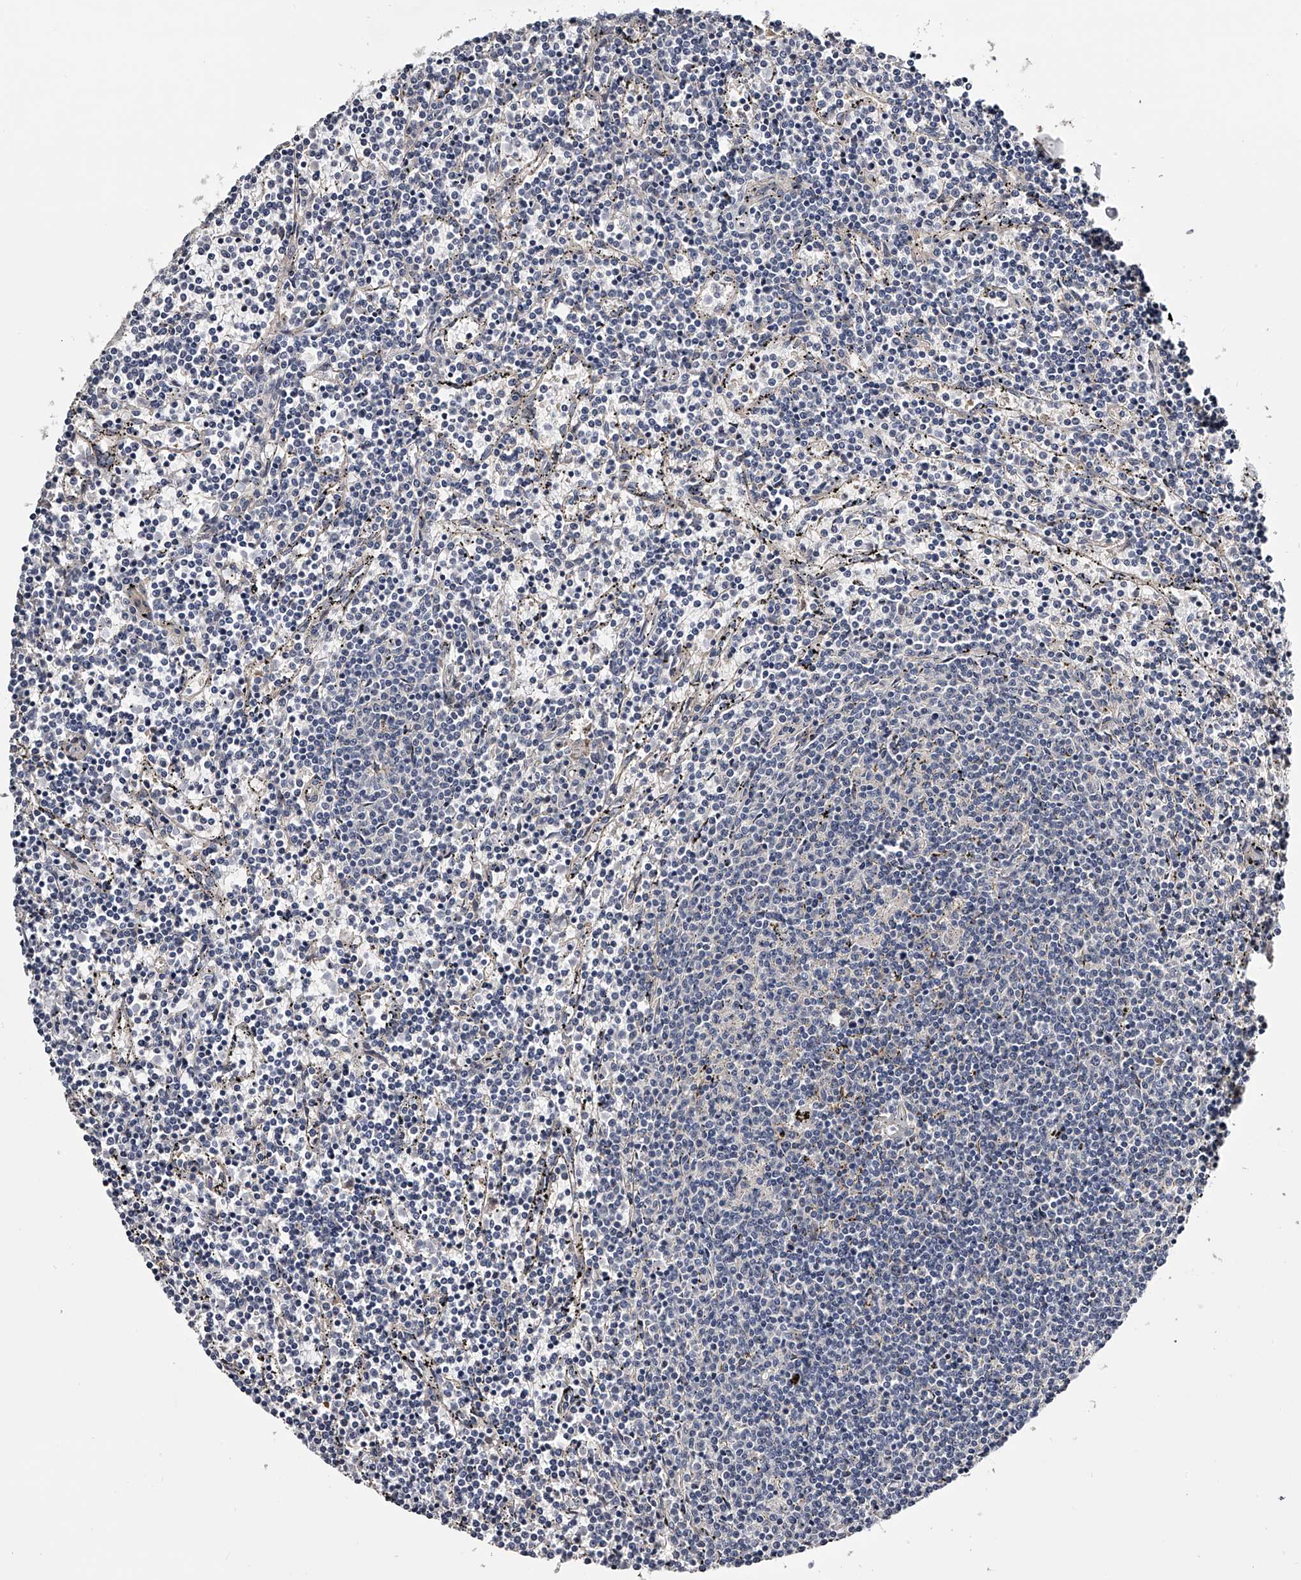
{"staining": {"intensity": "negative", "quantity": "none", "location": "none"}, "tissue": "lymphoma", "cell_type": "Tumor cells", "image_type": "cancer", "snomed": [{"axis": "morphology", "description": "Malignant lymphoma, non-Hodgkin's type, Low grade"}, {"axis": "topography", "description": "Spleen"}], "caption": "Immunohistochemistry histopathology image of neoplastic tissue: human lymphoma stained with DAB (3,3'-diaminobenzidine) demonstrates no significant protein staining in tumor cells. The staining is performed using DAB brown chromogen with nuclei counter-stained in using hematoxylin.", "gene": "MDN1", "patient": {"sex": "female", "age": 50}}